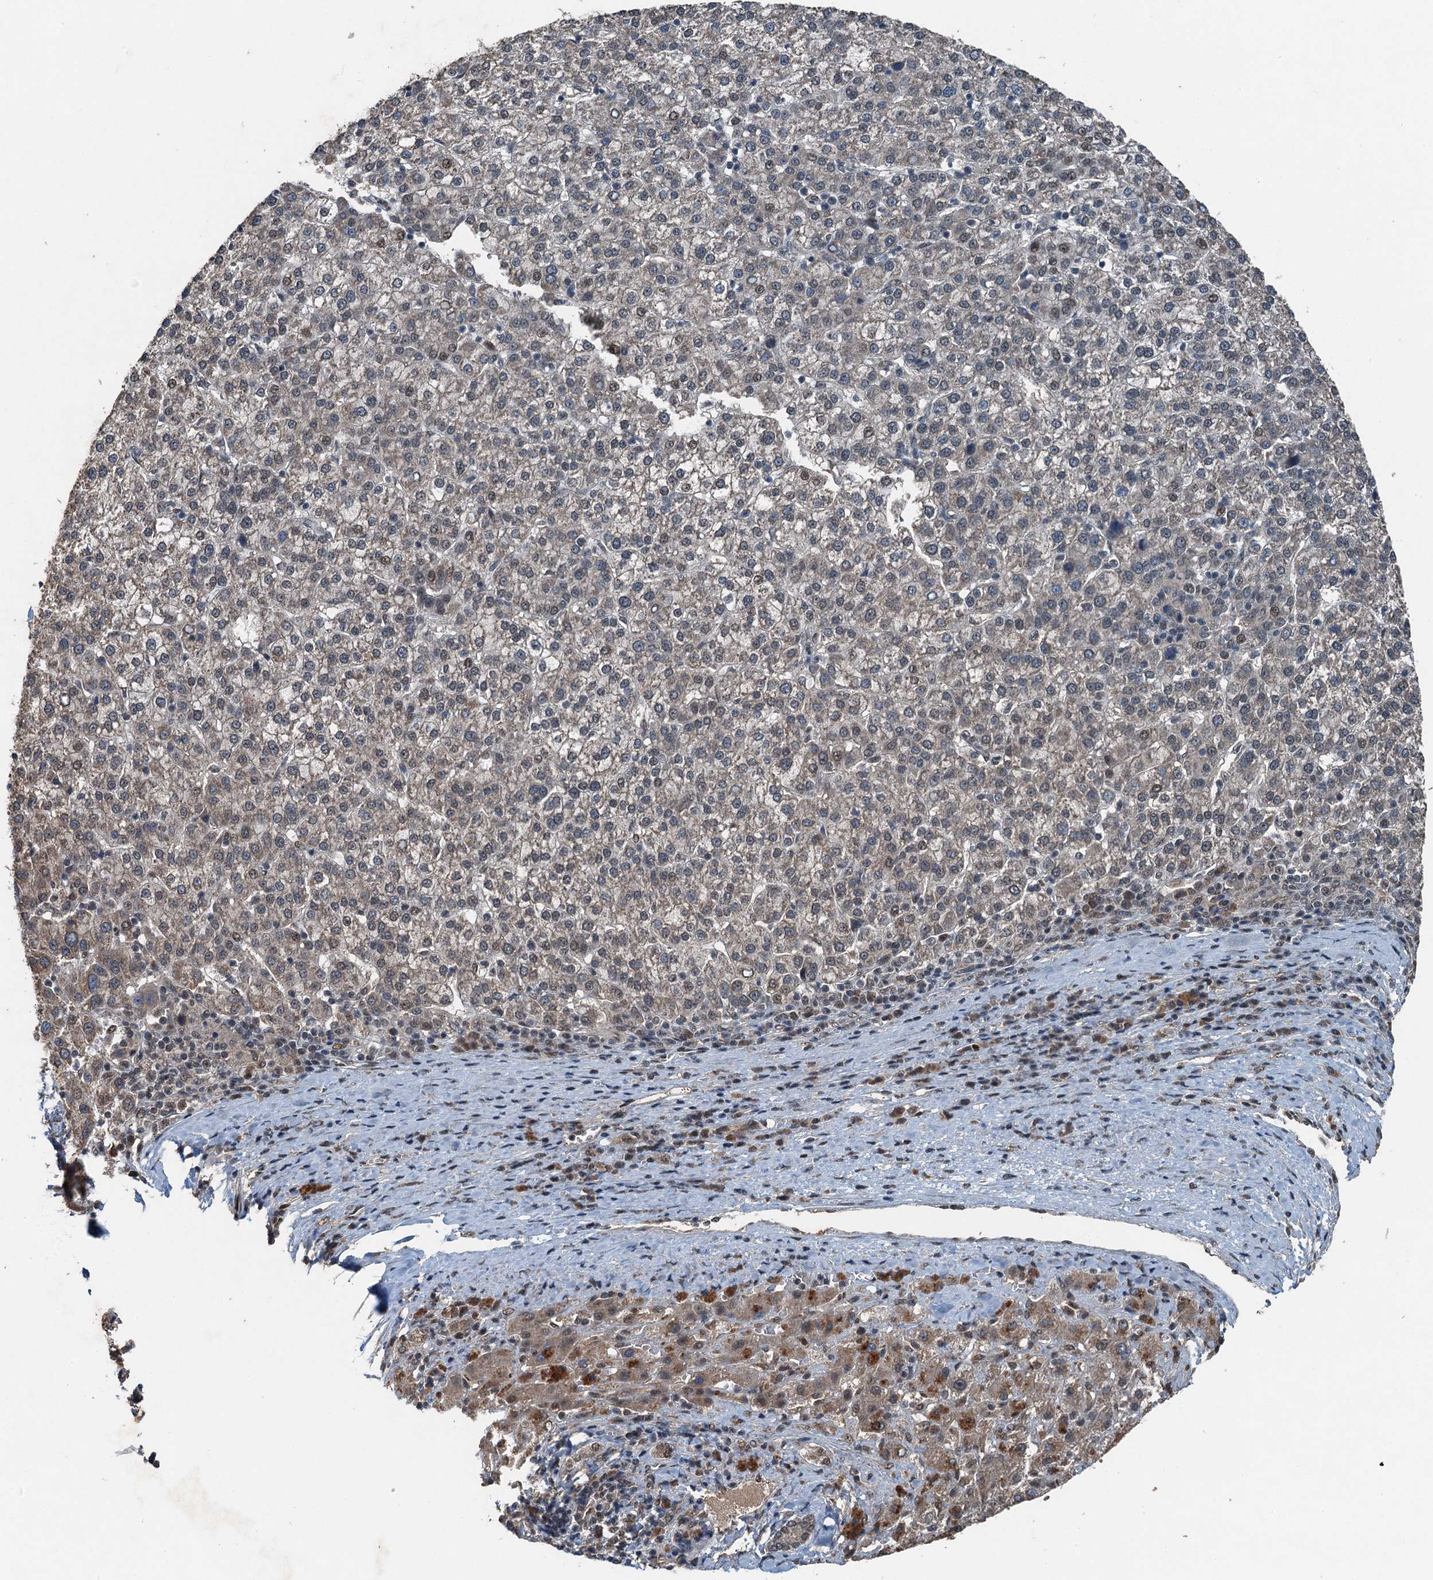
{"staining": {"intensity": "weak", "quantity": "<25%", "location": "cytoplasmic/membranous"}, "tissue": "liver cancer", "cell_type": "Tumor cells", "image_type": "cancer", "snomed": [{"axis": "morphology", "description": "Carcinoma, Hepatocellular, NOS"}, {"axis": "topography", "description": "Liver"}], "caption": "This is a image of immunohistochemistry staining of liver cancer (hepatocellular carcinoma), which shows no expression in tumor cells.", "gene": "UBXN6", "patient": {"sex": "female", "age": 58}}